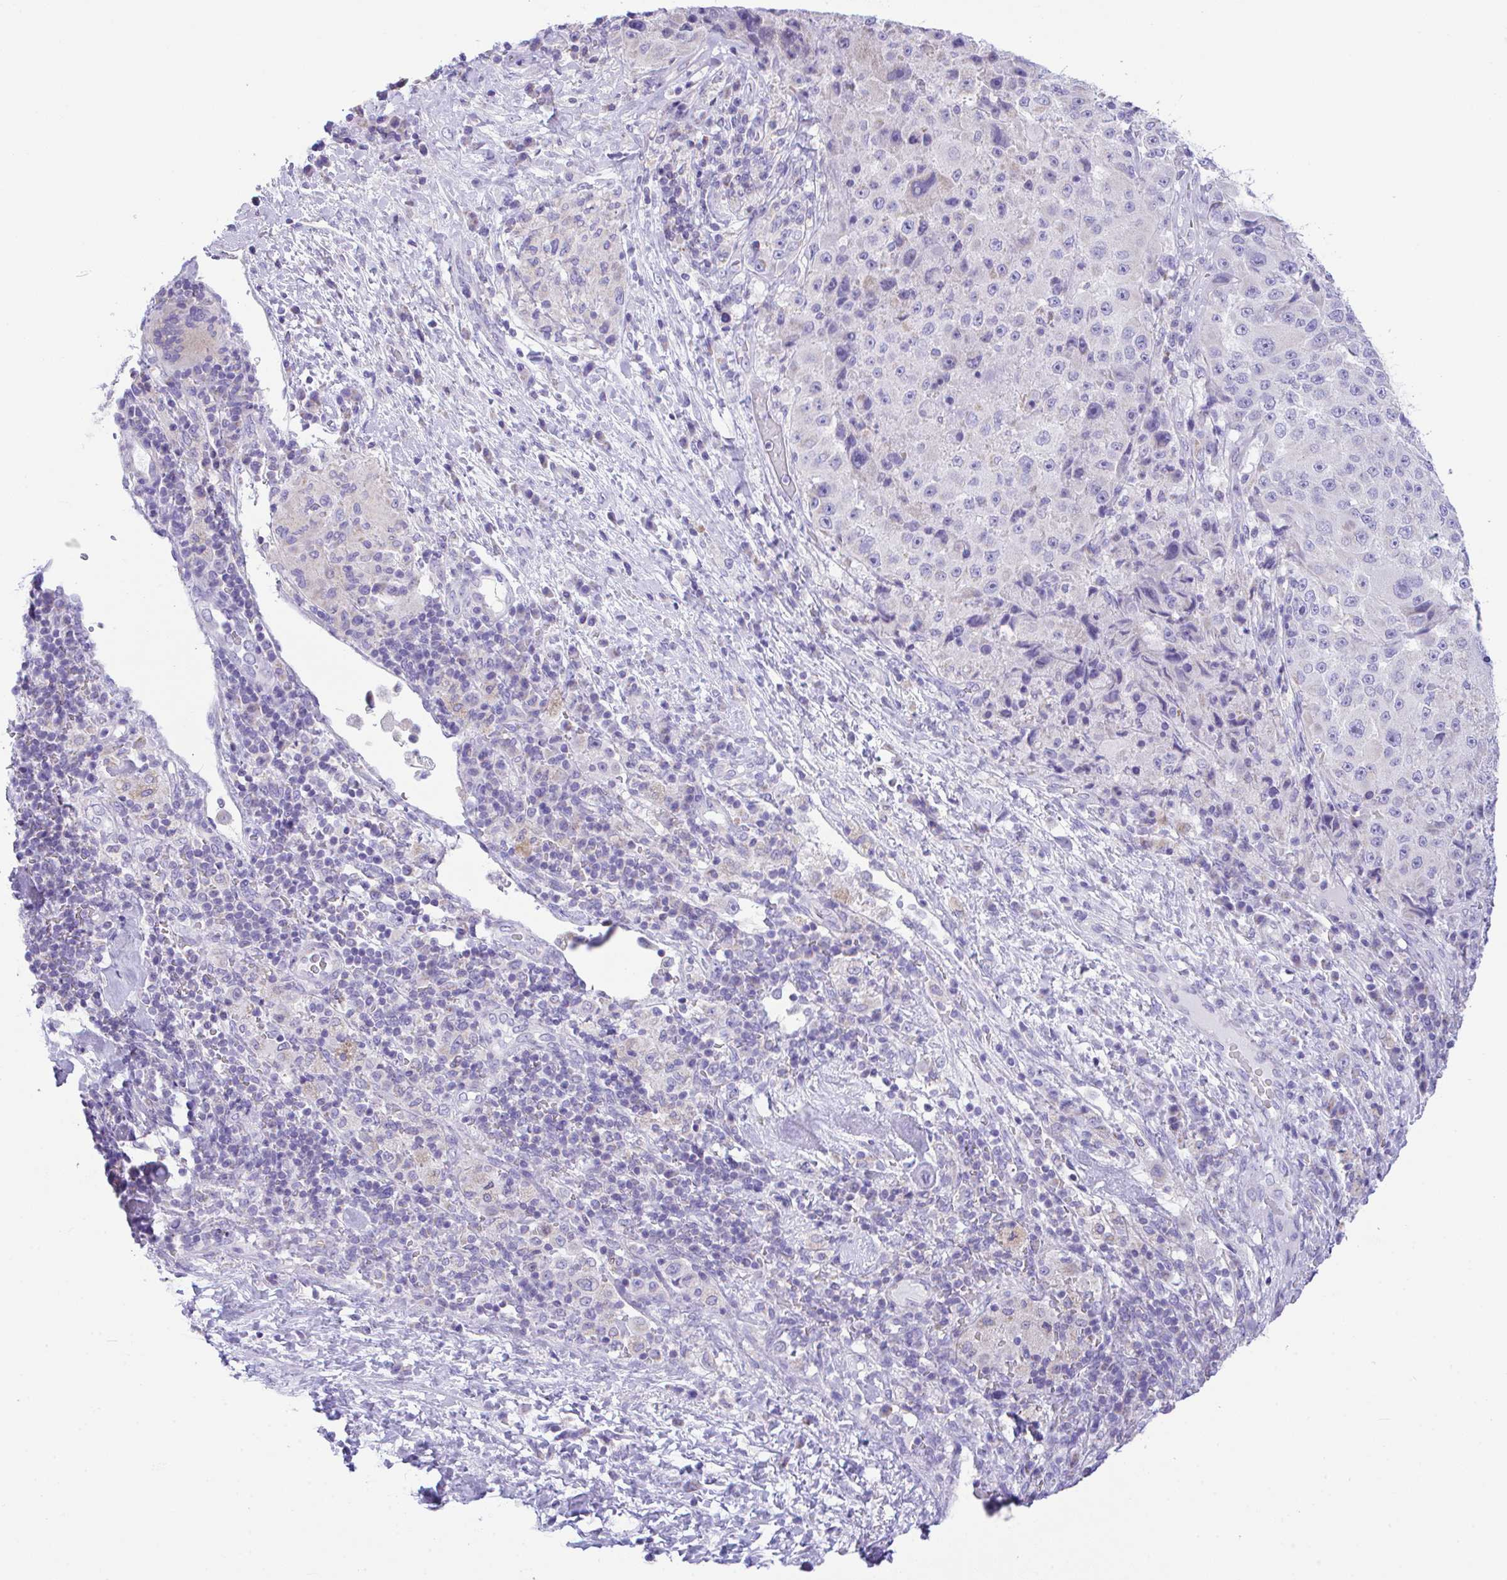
{"staining": {"intensity": "negative", "quantity": "none", "location": "none"}, "tissue": "melanoma", "cell_type": "Tumor cells", "image_type": "cancer", "snomed": [{"axis": "morphology", "description": "Malignant melanoma, Metastatic site"}, {"axis": "topography", "description": "Lymph node"}], "caption": "Tumor cells show no significant expression in malignant melanoma (metastatic site).", "gene": "NLRP8", "patient": {"sex": "male", "age": 62}}